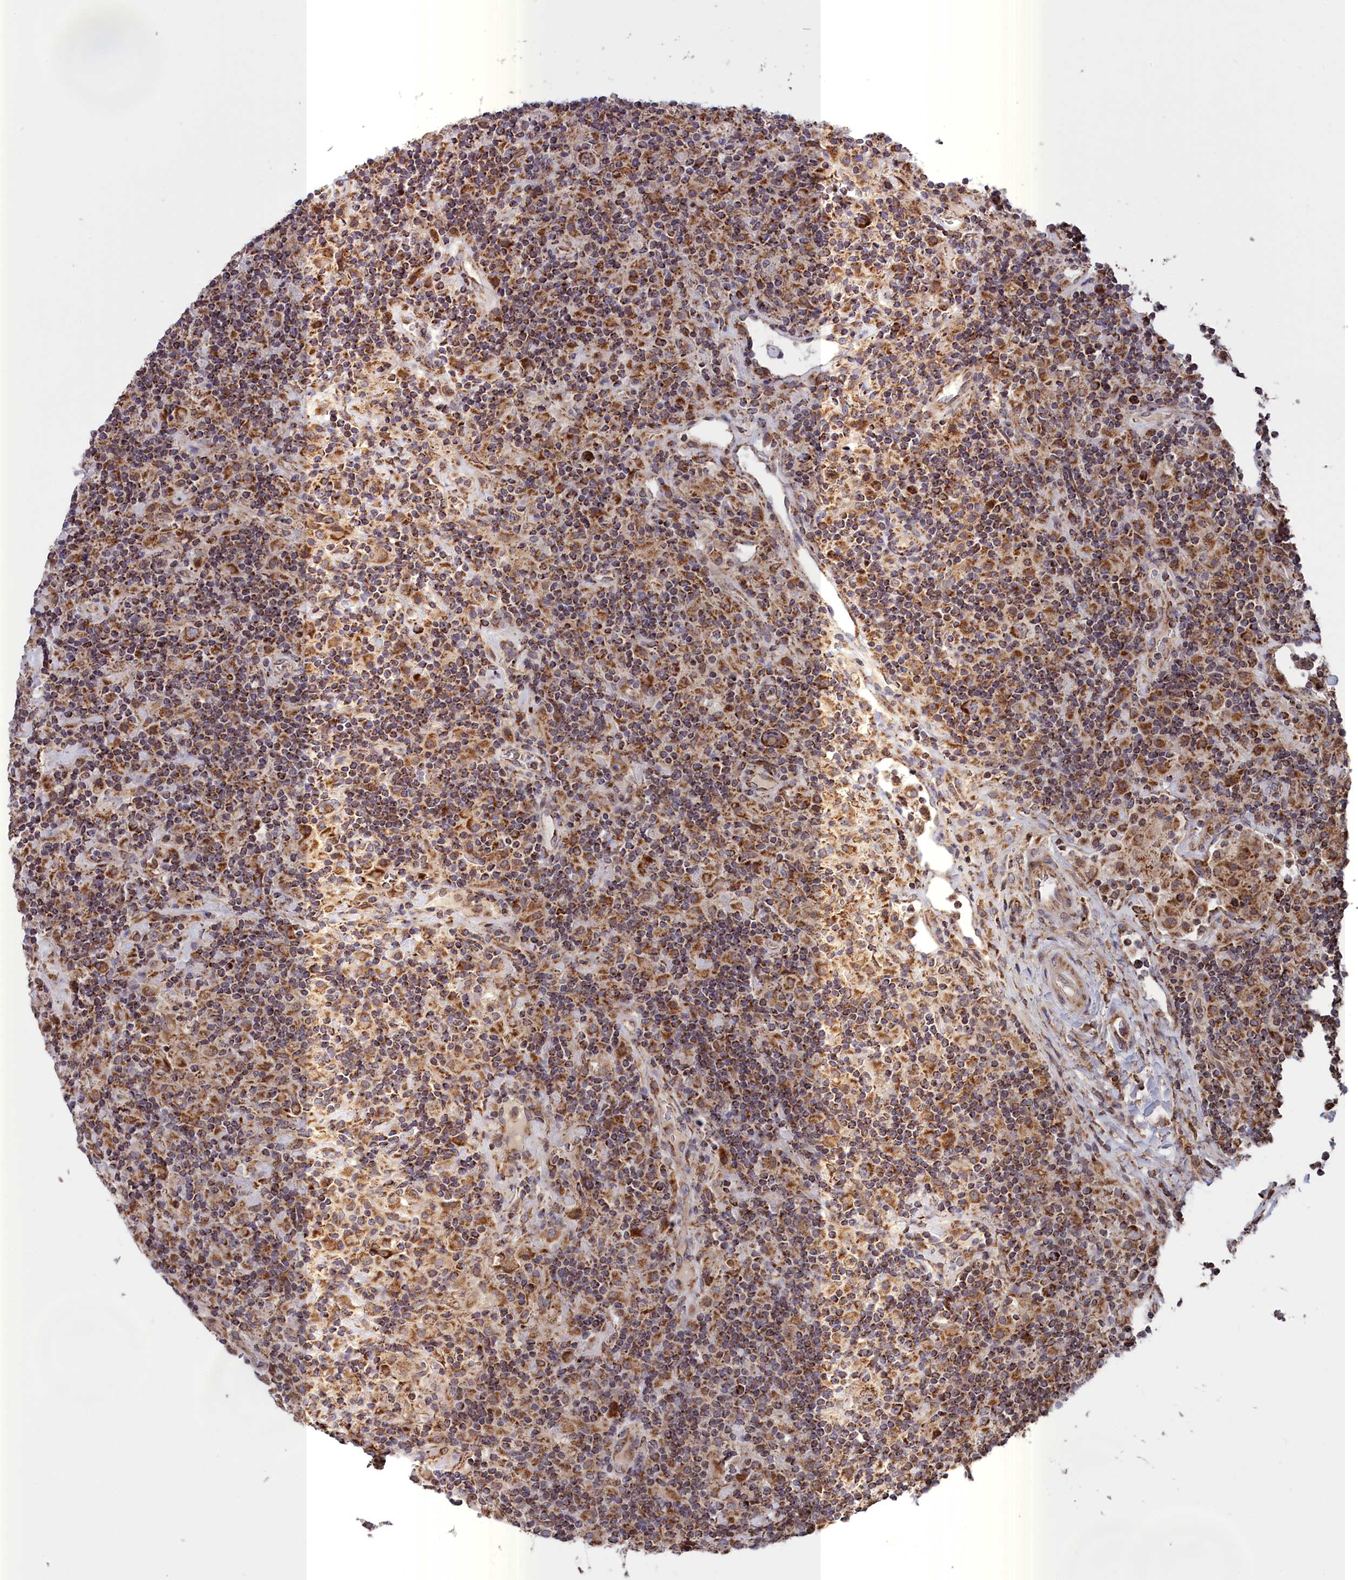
{"staining": {"intensity": "moderate", "quantity": ">75%", "location": "cytoplasmic/membranous"}, "tissue": "lymphoma", "cell_type": "Tumor cells", "image_type": "cancer", "snomed": [{"axis": "morphology", "description": "Hodgkin's disease, NOS"}, {"axis": "topography", "description": "Lymph node"}], "caption": "Immunohistochemical staining of human Hodgkin's disease demonstrates medium levels of moderate cytoplasmic/membranous protein expression in approximately >75% of tumor cells.", "gene": "TIMM44", "patient": {"sex": "male", "age": 70}}